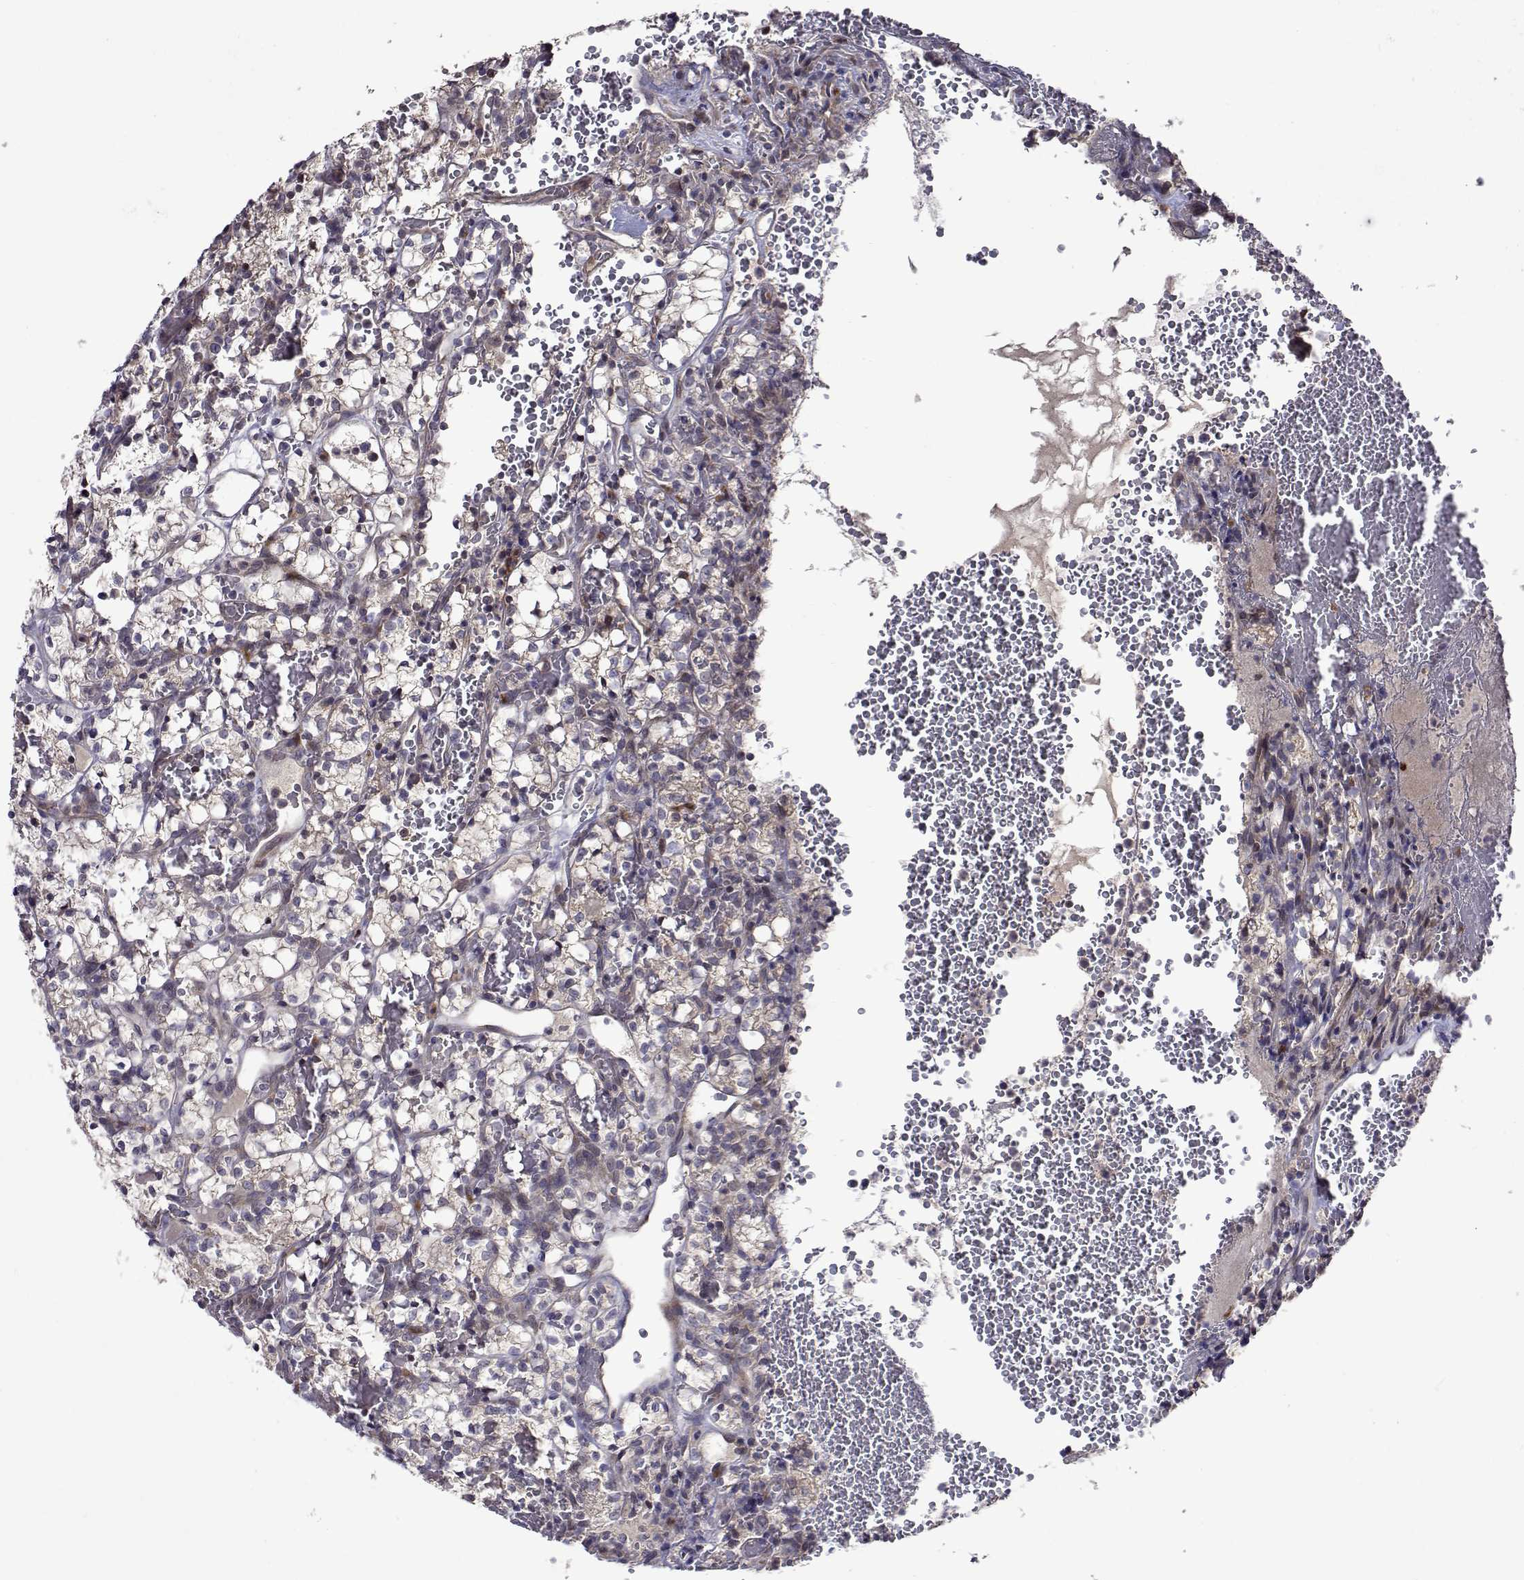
{"staining": {"intensity": "negative", "quantity": "none", "location": "none"}, "tissue": "renal cancer", "cell_type": "Tumor cells", "image_type": "cancer", "snomed": [{"axis": "morphology", "description": "Adenocarcinoma, NOS"}, {"axis": "topography", "description": "Kidney"}], "caption": "Immunohistochemistry (IHC) photomicrograph of adenocarcinoma (renal) stained for a protein (brown), which displays no staining in tumor cells.", "gene": "TARBP2", "patient": {"sex": "female", "age": 69}}